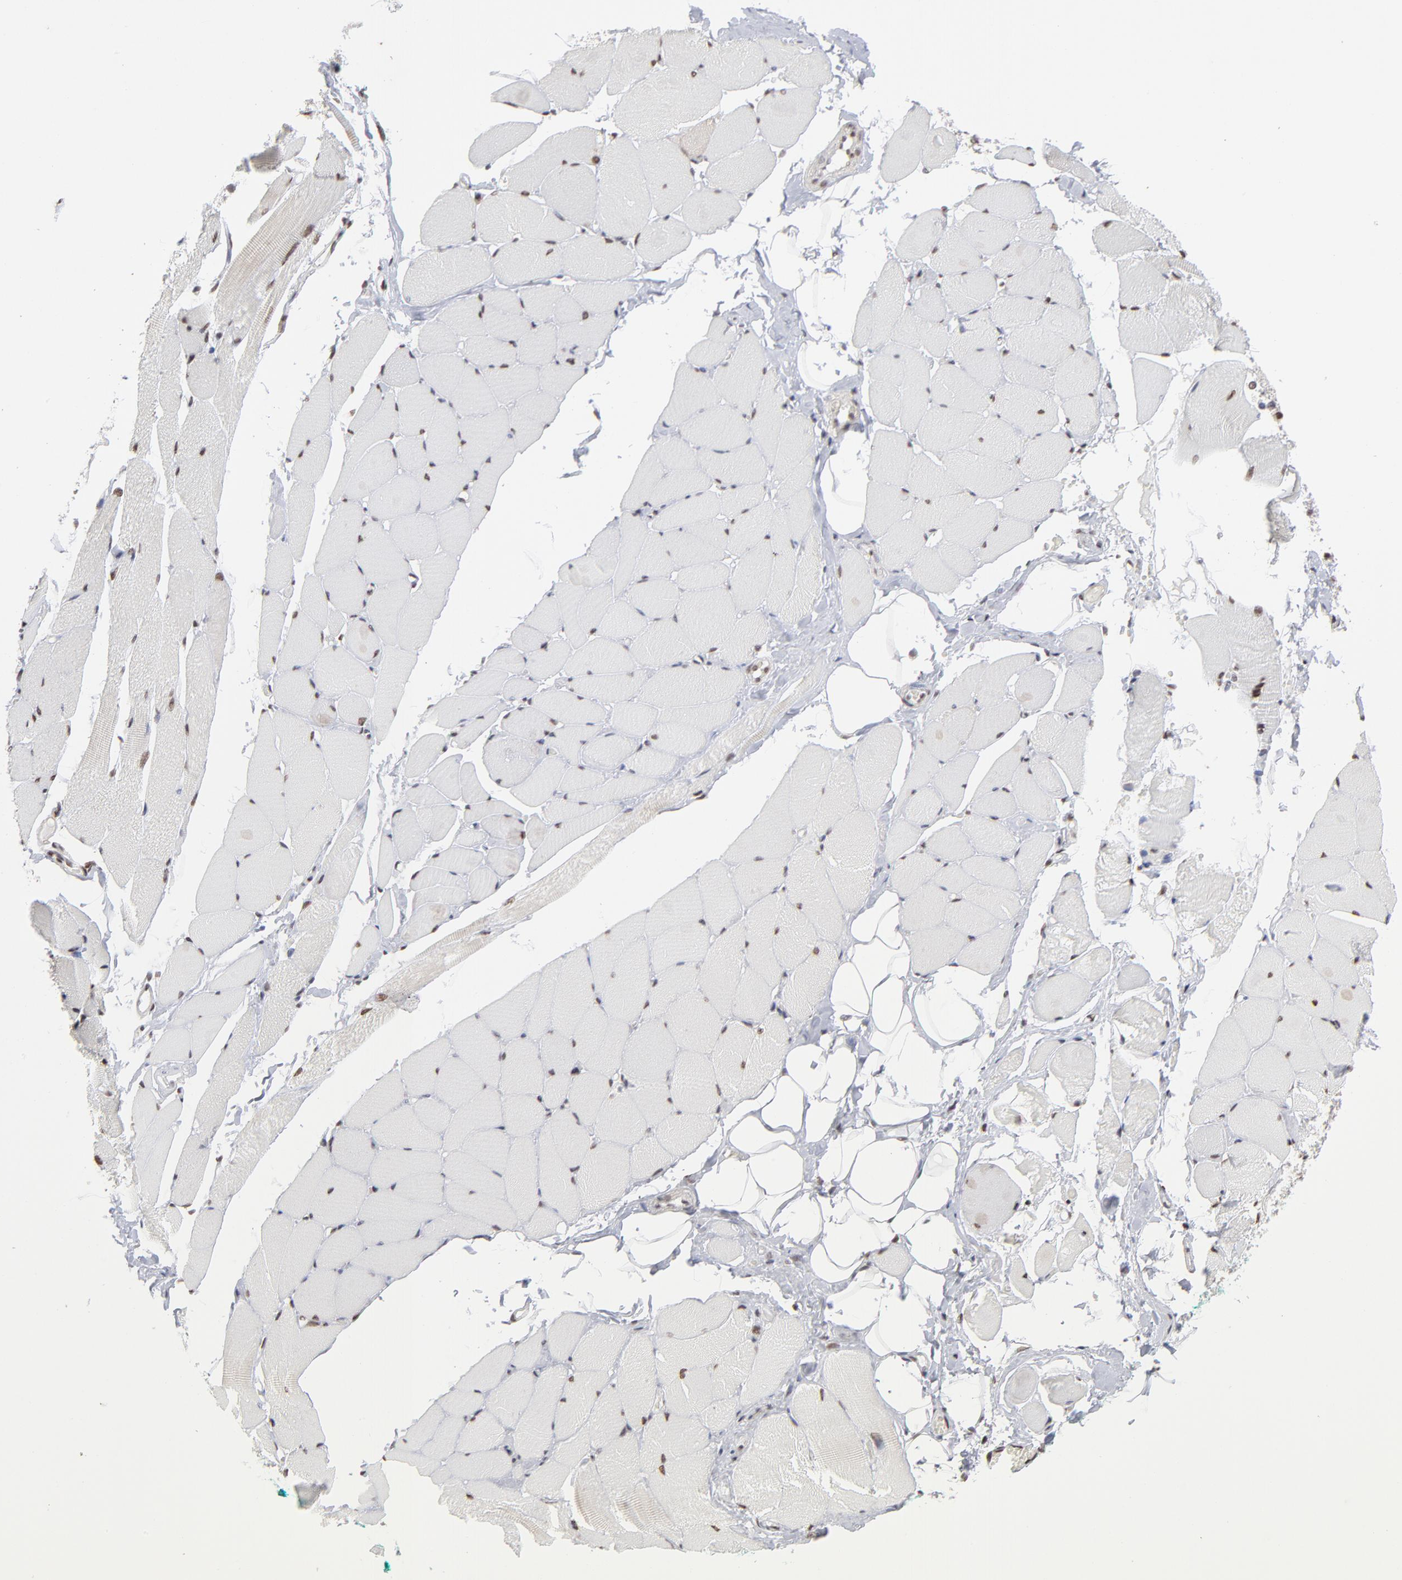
{"staining": {"intensity": "strong", "quantity": ">75%", "location": "cytoplasmic/membranous,nuclear"}, "tissue": "skeletal muscle", "cell_type": "Myocytes", "image_type": "normal", "snomed": [{"axis": "morphology", "description": "Normal tissue, NOS"}, {"axis": "topography", "description": "Skeletal muscle"}, {"axis": "topography", "description": "Peripheral nerve tissue"}], "caption": "Benign skeletal muscle was stained to show a protein in brown. There is high levels of strong cytoplasmic/membranous,nuclear expression in approximately >75% of myocytes. Using DAB (3,3'-diaminobenzidine) (brown) and hematoxylin (blue) stains, captured at high magnification using brightfield microscopy.", "gene": "ZNF3", "patient": {"sex": "female", "age": 84}}